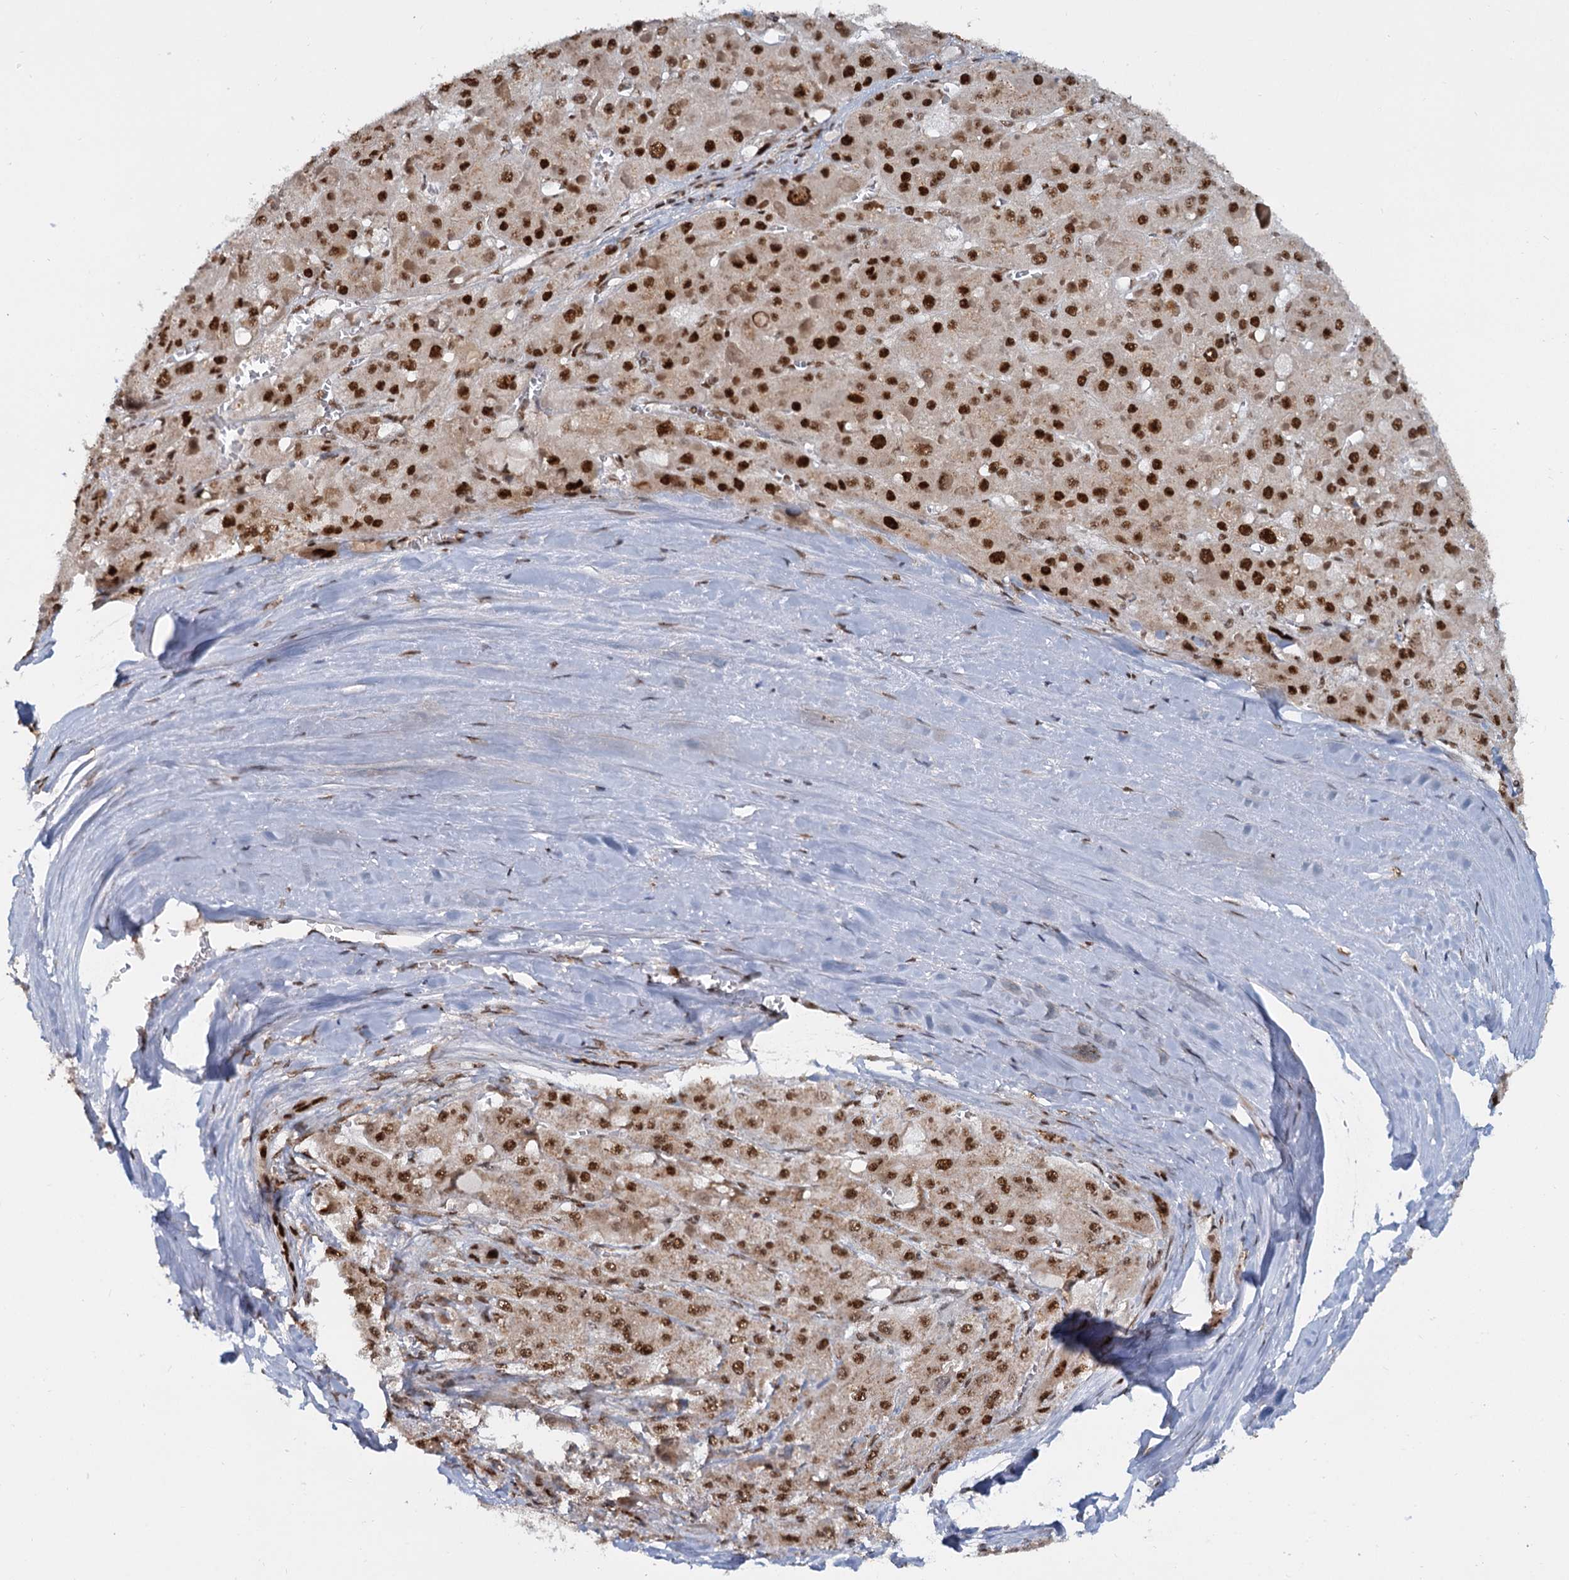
{"staining": {"intensity": "strong", "quantity": ">75%", "location": "nuclear"}, "tissue": "liver cancer", "cell_type": "Tumor cells", "image_type": "cancer", "snomed": [{"axis": "morphology", "description": "Carcinoma, Hepatocellular, NOS"}, {"axis": "topography", "description": "Liver"}], "caption": "Human liver cancer (hepatocellular carcinoma) stained for a protein (brown) exhibits strong nuclear positive positivity in approximately >75% of tumor cells.", "gene": "WBP4", "patient": {"sex": "female", "age": 73}}